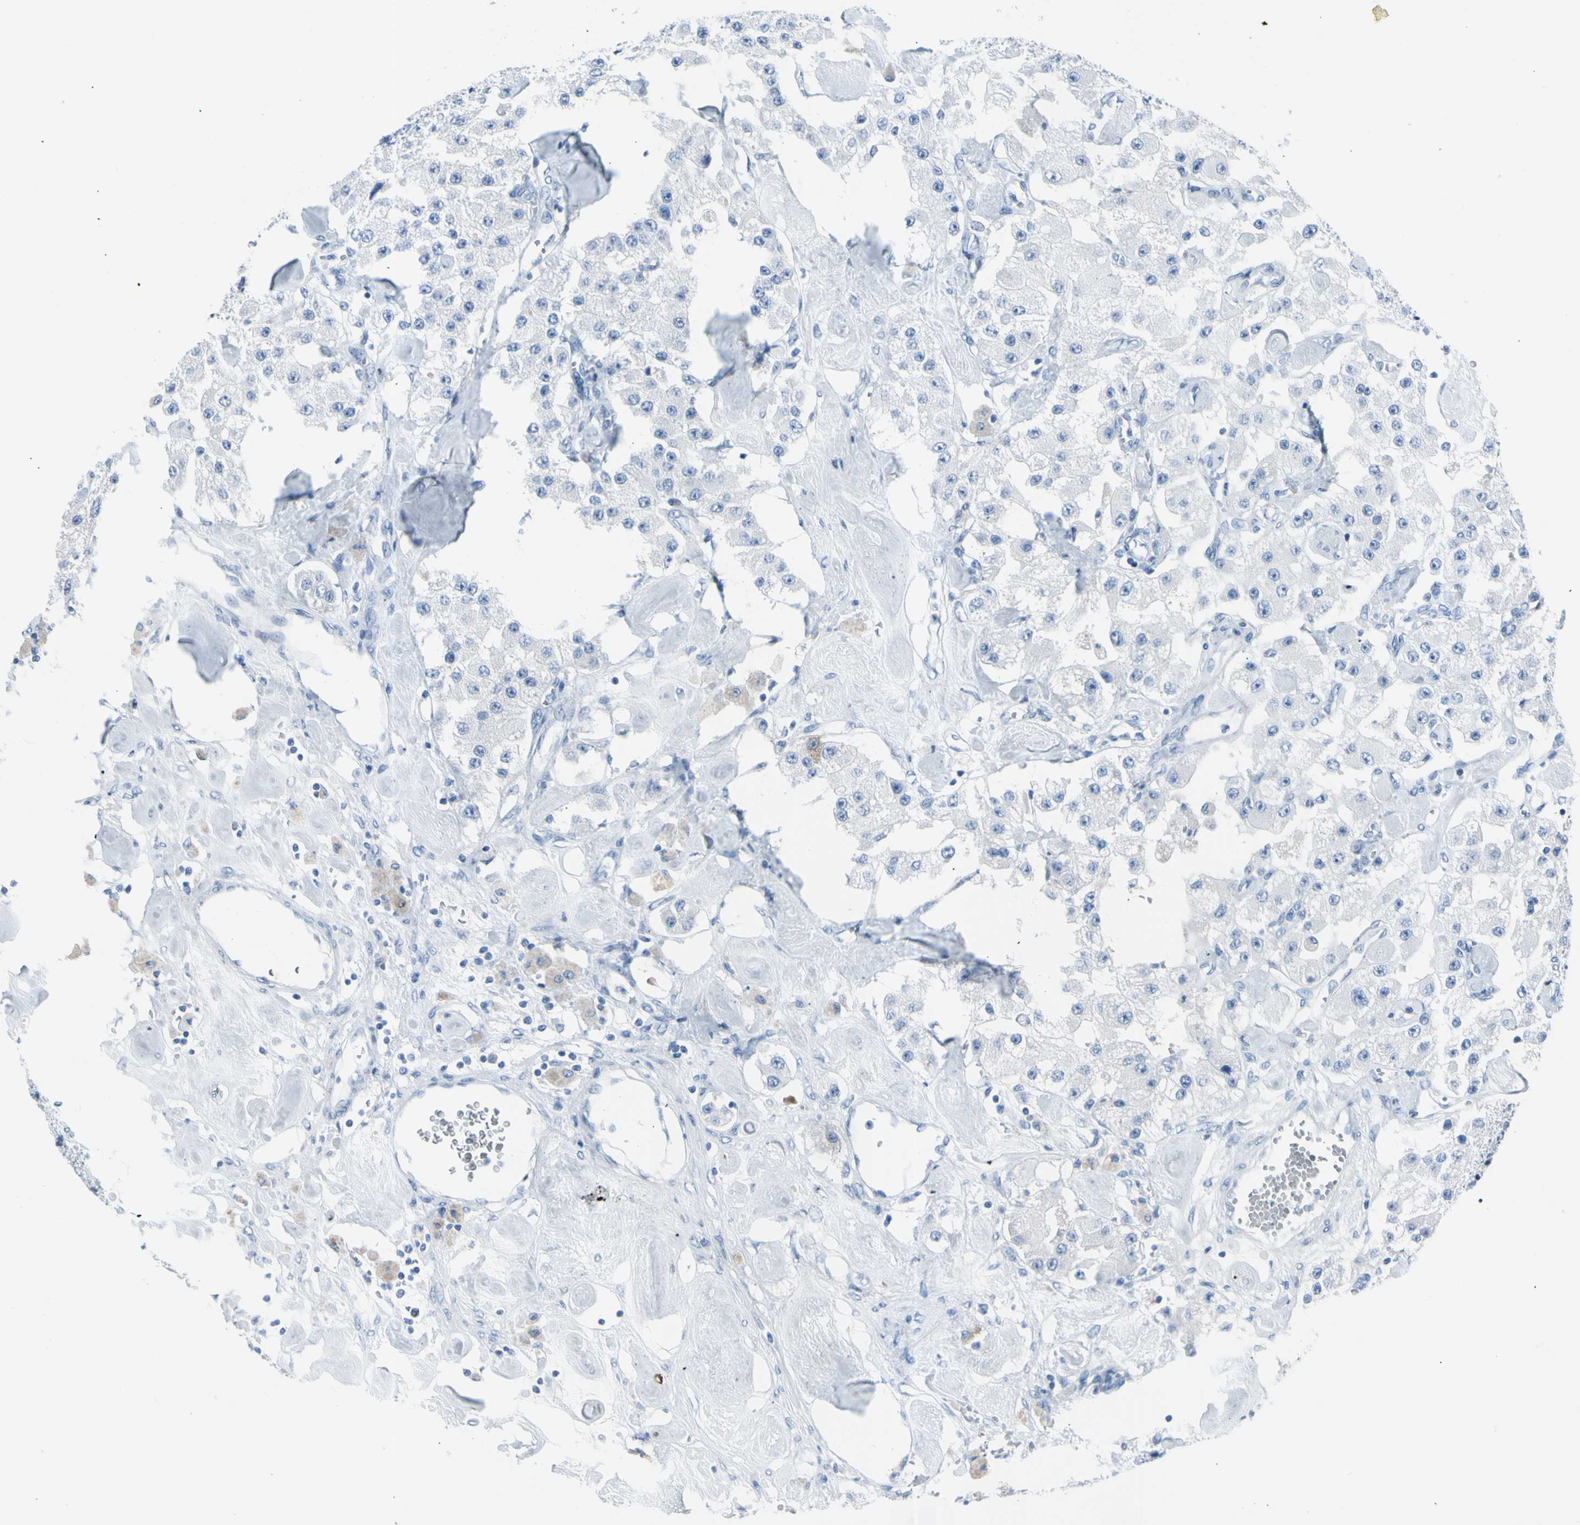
{"staining": {"intensity": "weak", "quantity": "<25%", "location": "cytoplasmic/membranous"}, "tissue": "carcinoid", "cell_type": "Tumor cells", "image_type": "cancer", "snomed": [{"axis": "morphology", "description": "Carcinoid, malignant, NOS"}, {"axis": "topography", "description": "Pancreas"}], "caption": "Carcinoid stained for a protein using immunohistochemistry displays no staining tumor cells.", "gene": "TPO", "patient": {"sex": "male", "age": 41}}